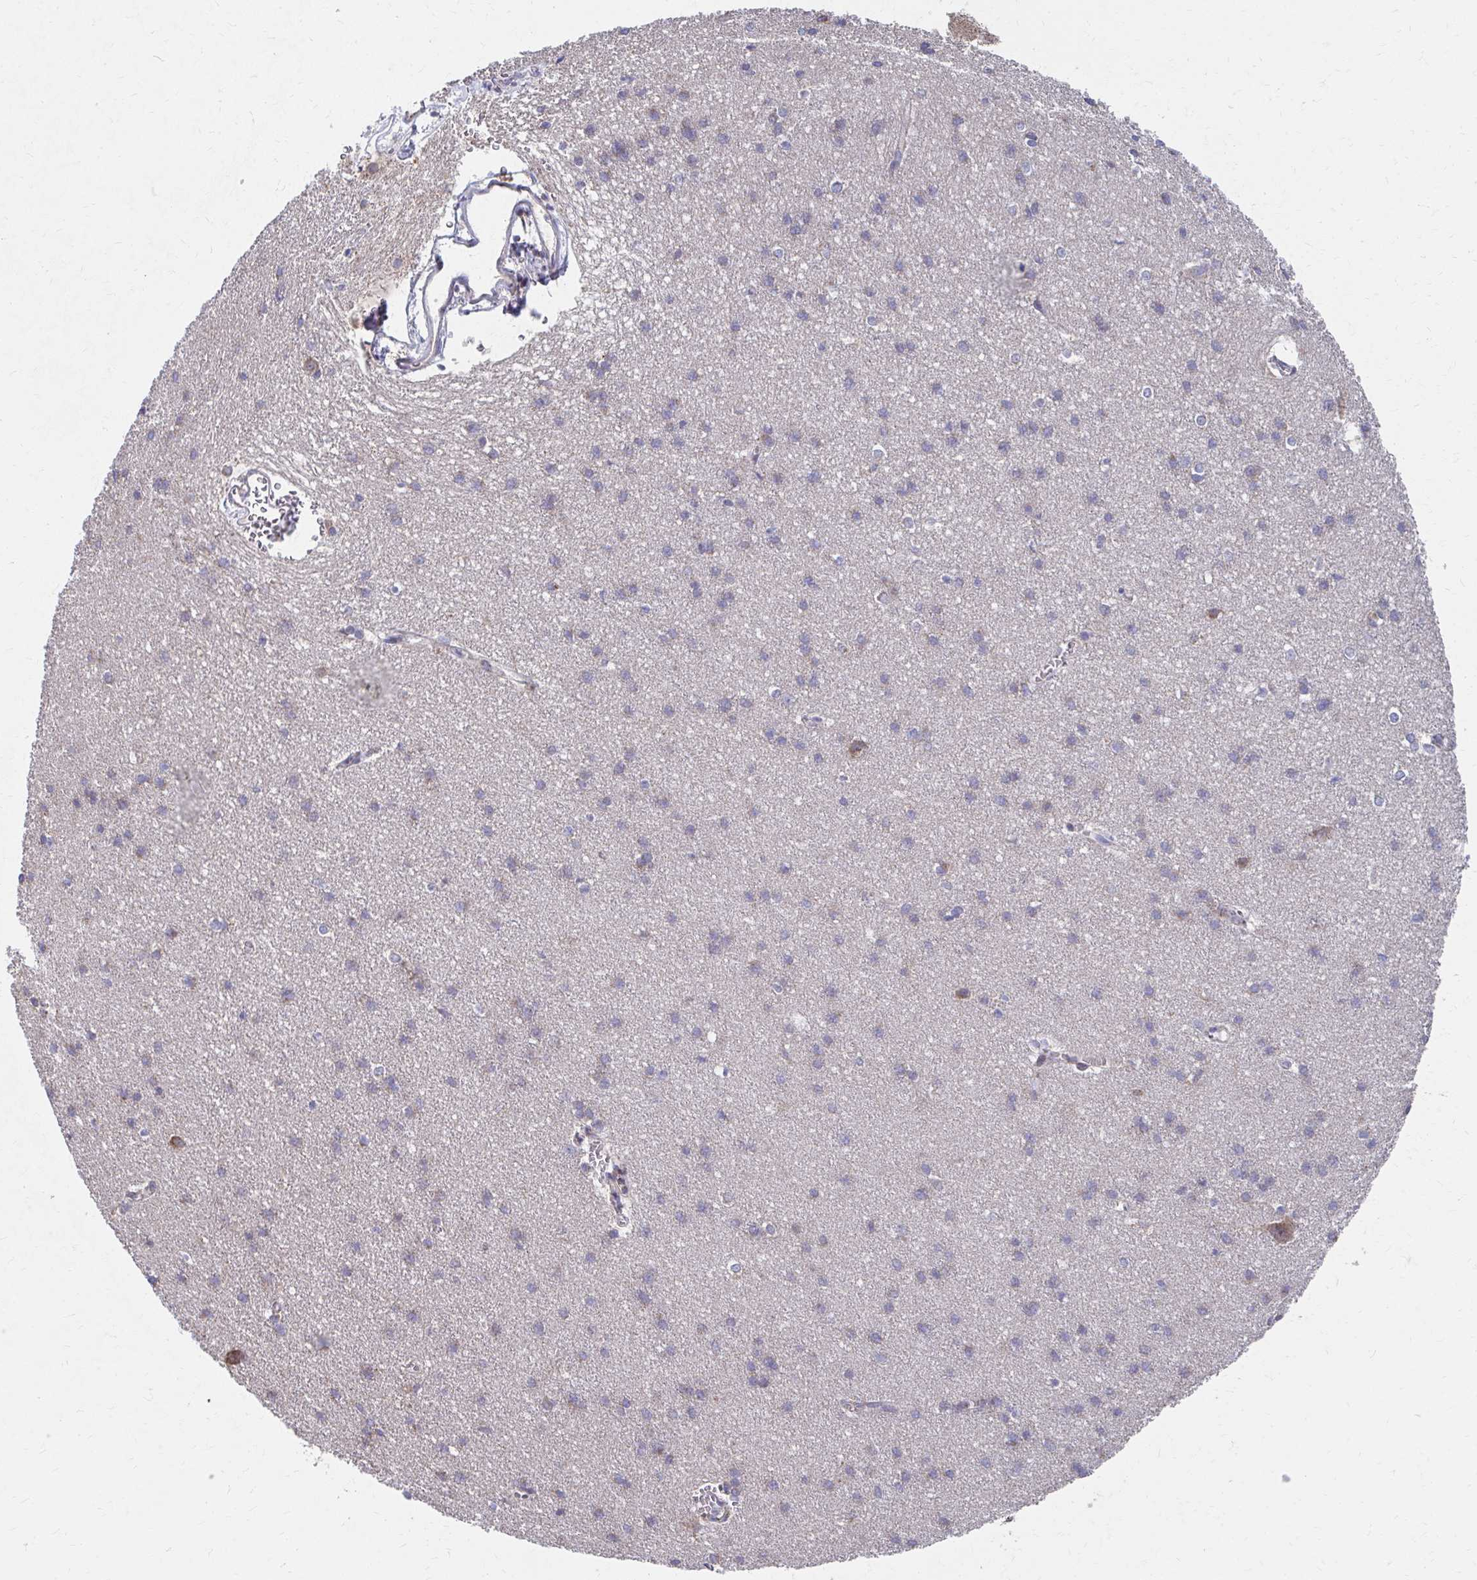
{"staining": {"intensity": "negative", "quantity": "none", "location": "none"}, "tissue": "cerebral cortex", "cell_type": "Endothelial cells", "image_type": "normal", "snomed": [{"axis": "morphology", "description": "Normal tissue, NOS"}, {"axis": "topography", "description": "Cerebral cortex"}], "caption": "Immunohistochemistry (IHC) micrograph of unremarkable cerebral cortex: cerebral cortex stained with DAB reveals no significant protein positivity in endothelial cells. (Immunohistochemistry (IHC), brightfield microscopy, high magnification).", "gene": "RCC1L", "patient": {"sex": "male", "age": 37}}